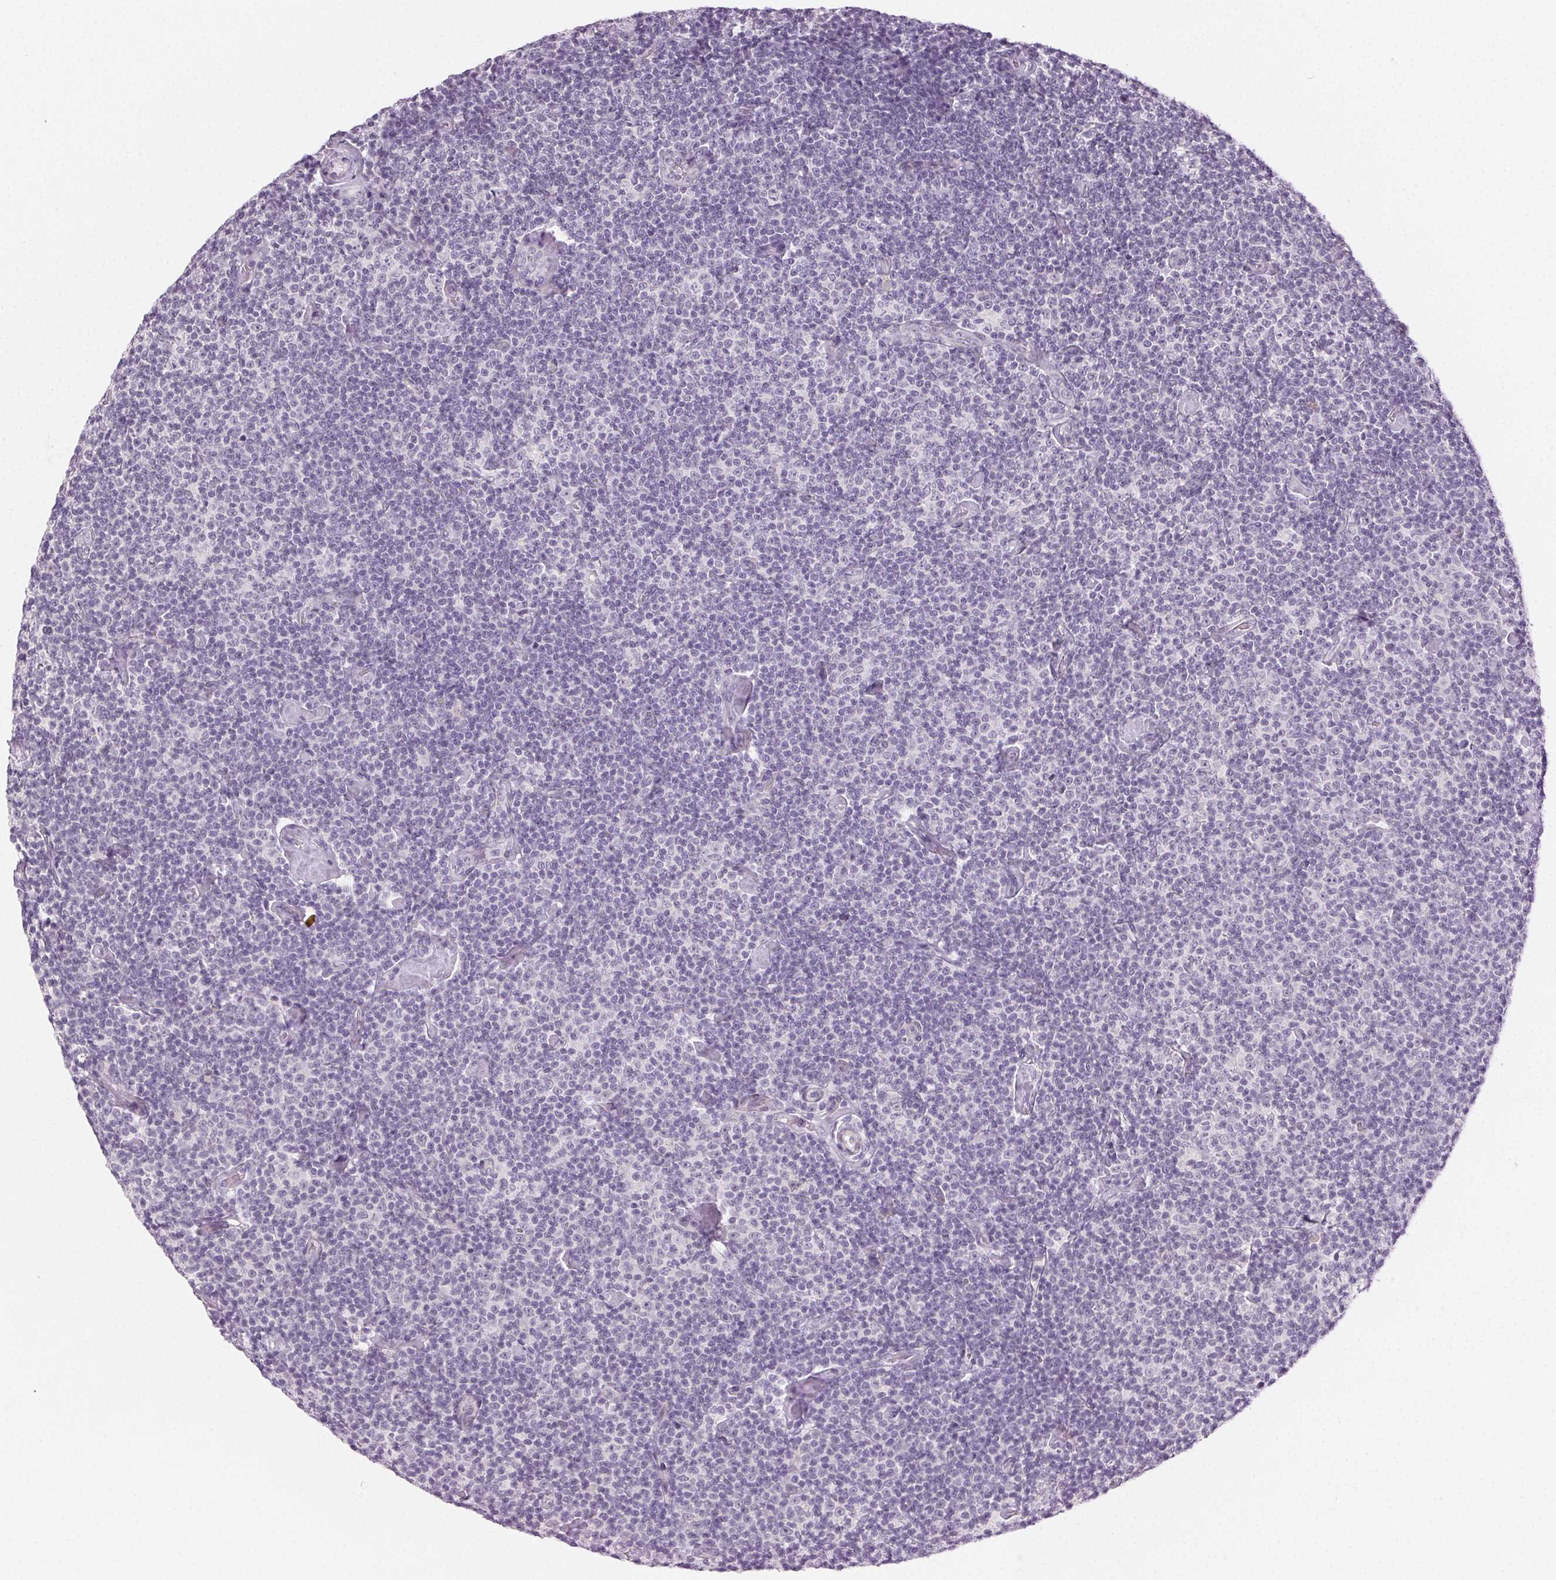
{"staining": {"intensity": "negative", "quantity": "none", "location": "none"}, "tissue": "lymphoma", "cell_type": "Tumor cells", "image_type": "cancer", "snomed": [{"axis": "morphology", "description": "Malignant lymphoma, non-Hodgkin's type, Low grade"}, {"axis": "topography", "description": "Lymph node"}], "caption": "DAB (3,3'-diaminobenzidine) immunohistochemical staining of human malignant lymphoma, non-Hodgkin's type (low-grade) displays no significant positivity in tumor cells. (DAB immunohistochemistry (IHC) visualized using brightfield microscopy, high magnification).", "gene": "HSF5", "patient": {"sex": "male", "age": 81}}